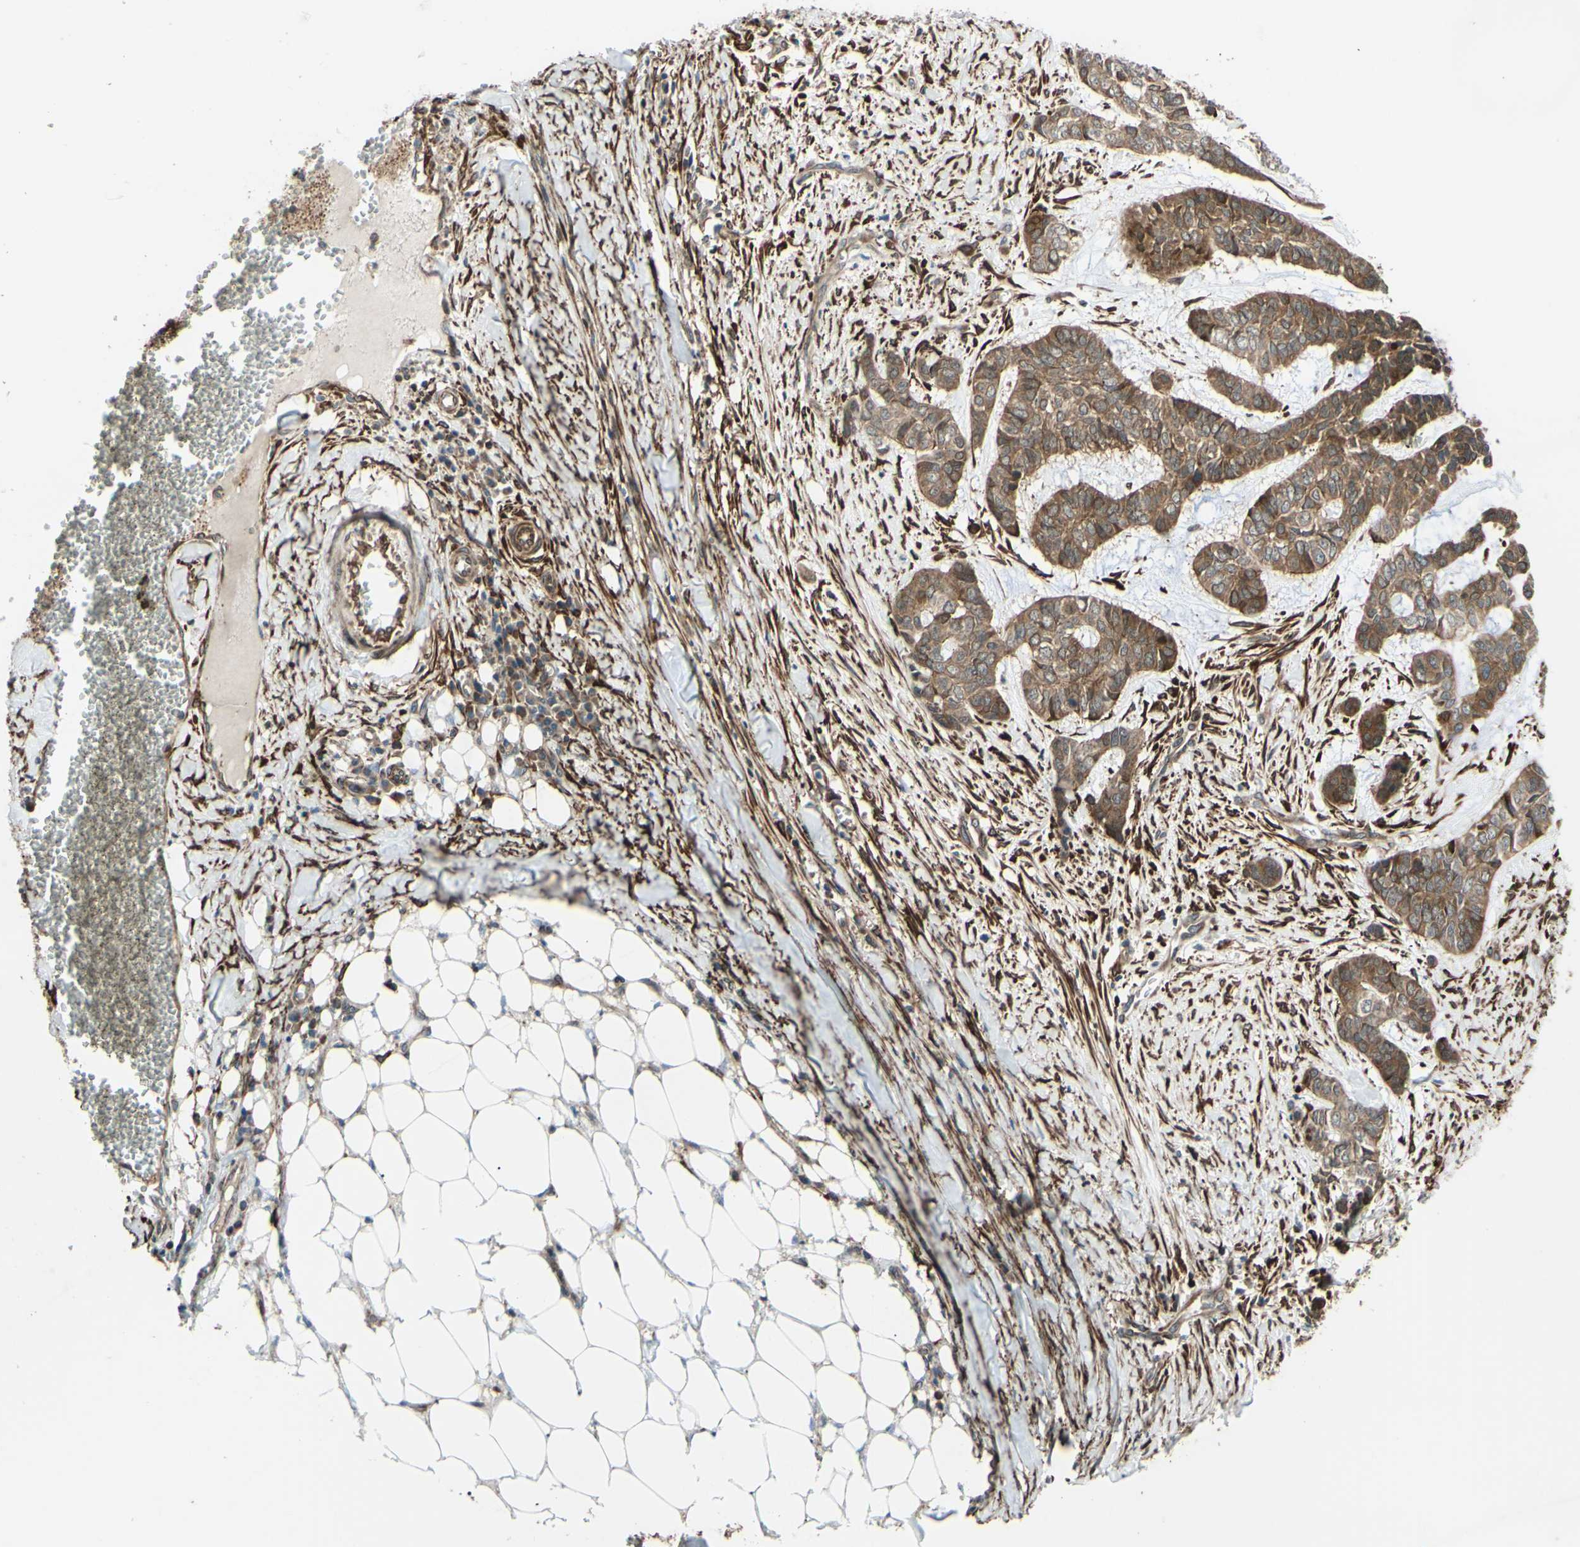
{"staining": {"intensity": "moderate", "quantity": ">75%", "location": "cytoplasmic/membranous"}, "tissue": "skin cancer", "cell_type": "Tumor cells", "image_type": "cancer", "snomed": [{"axis": "morphology", "description": "Basal cell carcinoma"}, {"axis": "topography", "description": "Skin"}], "caption": "Human skin cancer stained for a protein (brown) shows moderate cytoplasmic/membranous positive positivity in about >75% of tumor cells.", "gene": "PRAF2", "patient": {"sex": "female", "age": 64}}